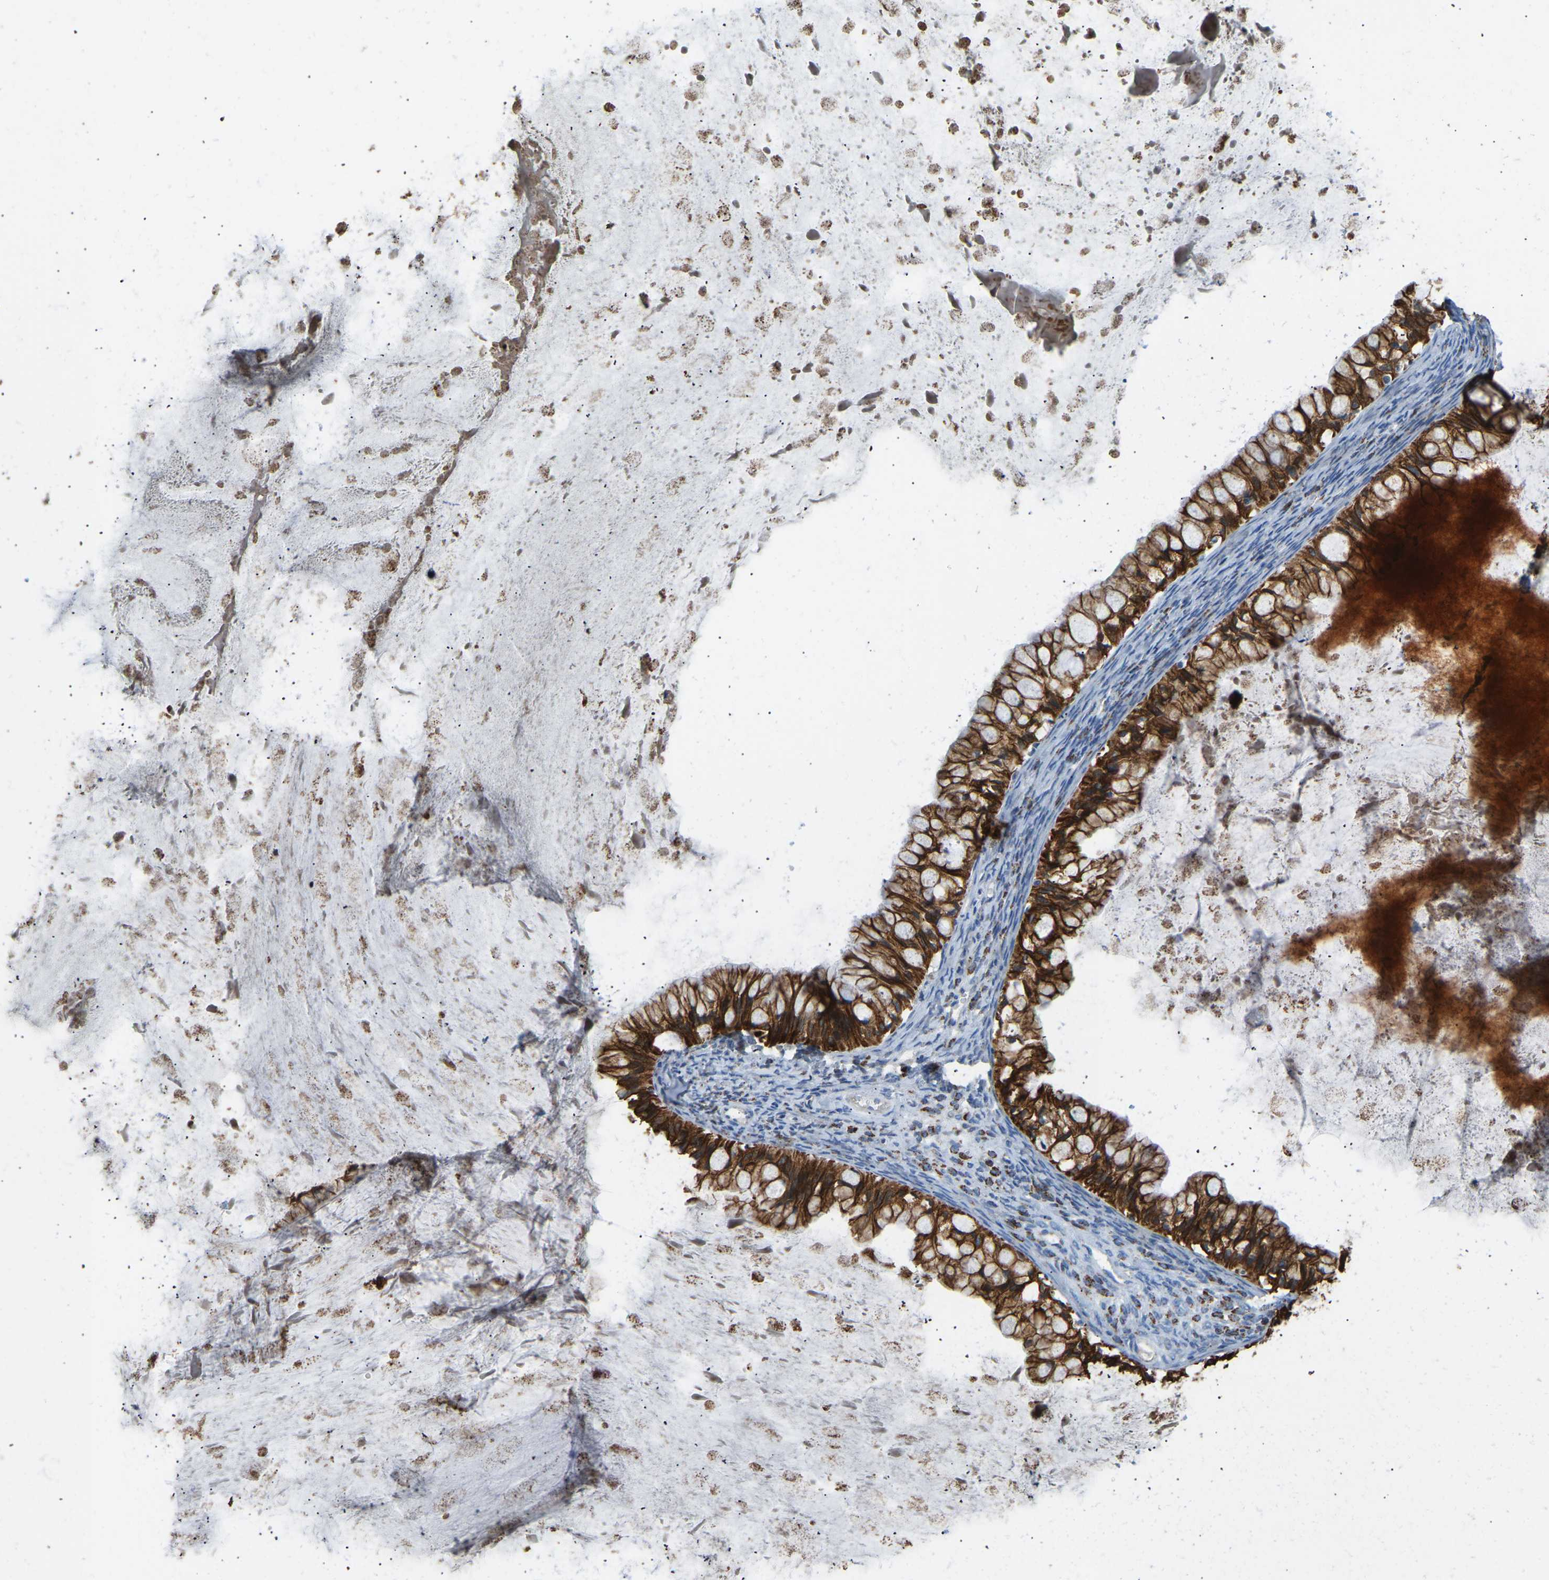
{"staining": {"intensity": "strong", "quantity": ">75%", "location": "cytoplasmic/membranous"}, "tissue": "ovarian cancer", "cell_type": "Tumor cells", "image_type": "cancer", "snomed": [{"axis": "morphology", "description": "Cystadenocarcinoma, mucinous, NOS"}, {"axis": "topography", "description": "Ovary"}], "caption": "A brown stain highlights strong cytoplasmic/membranous staining of a protein in human ovarian mucinous cystadenocarcinoma tumor cells.", "gene": "ZNF200", "patient": {"sex": "female", "age": 57}}